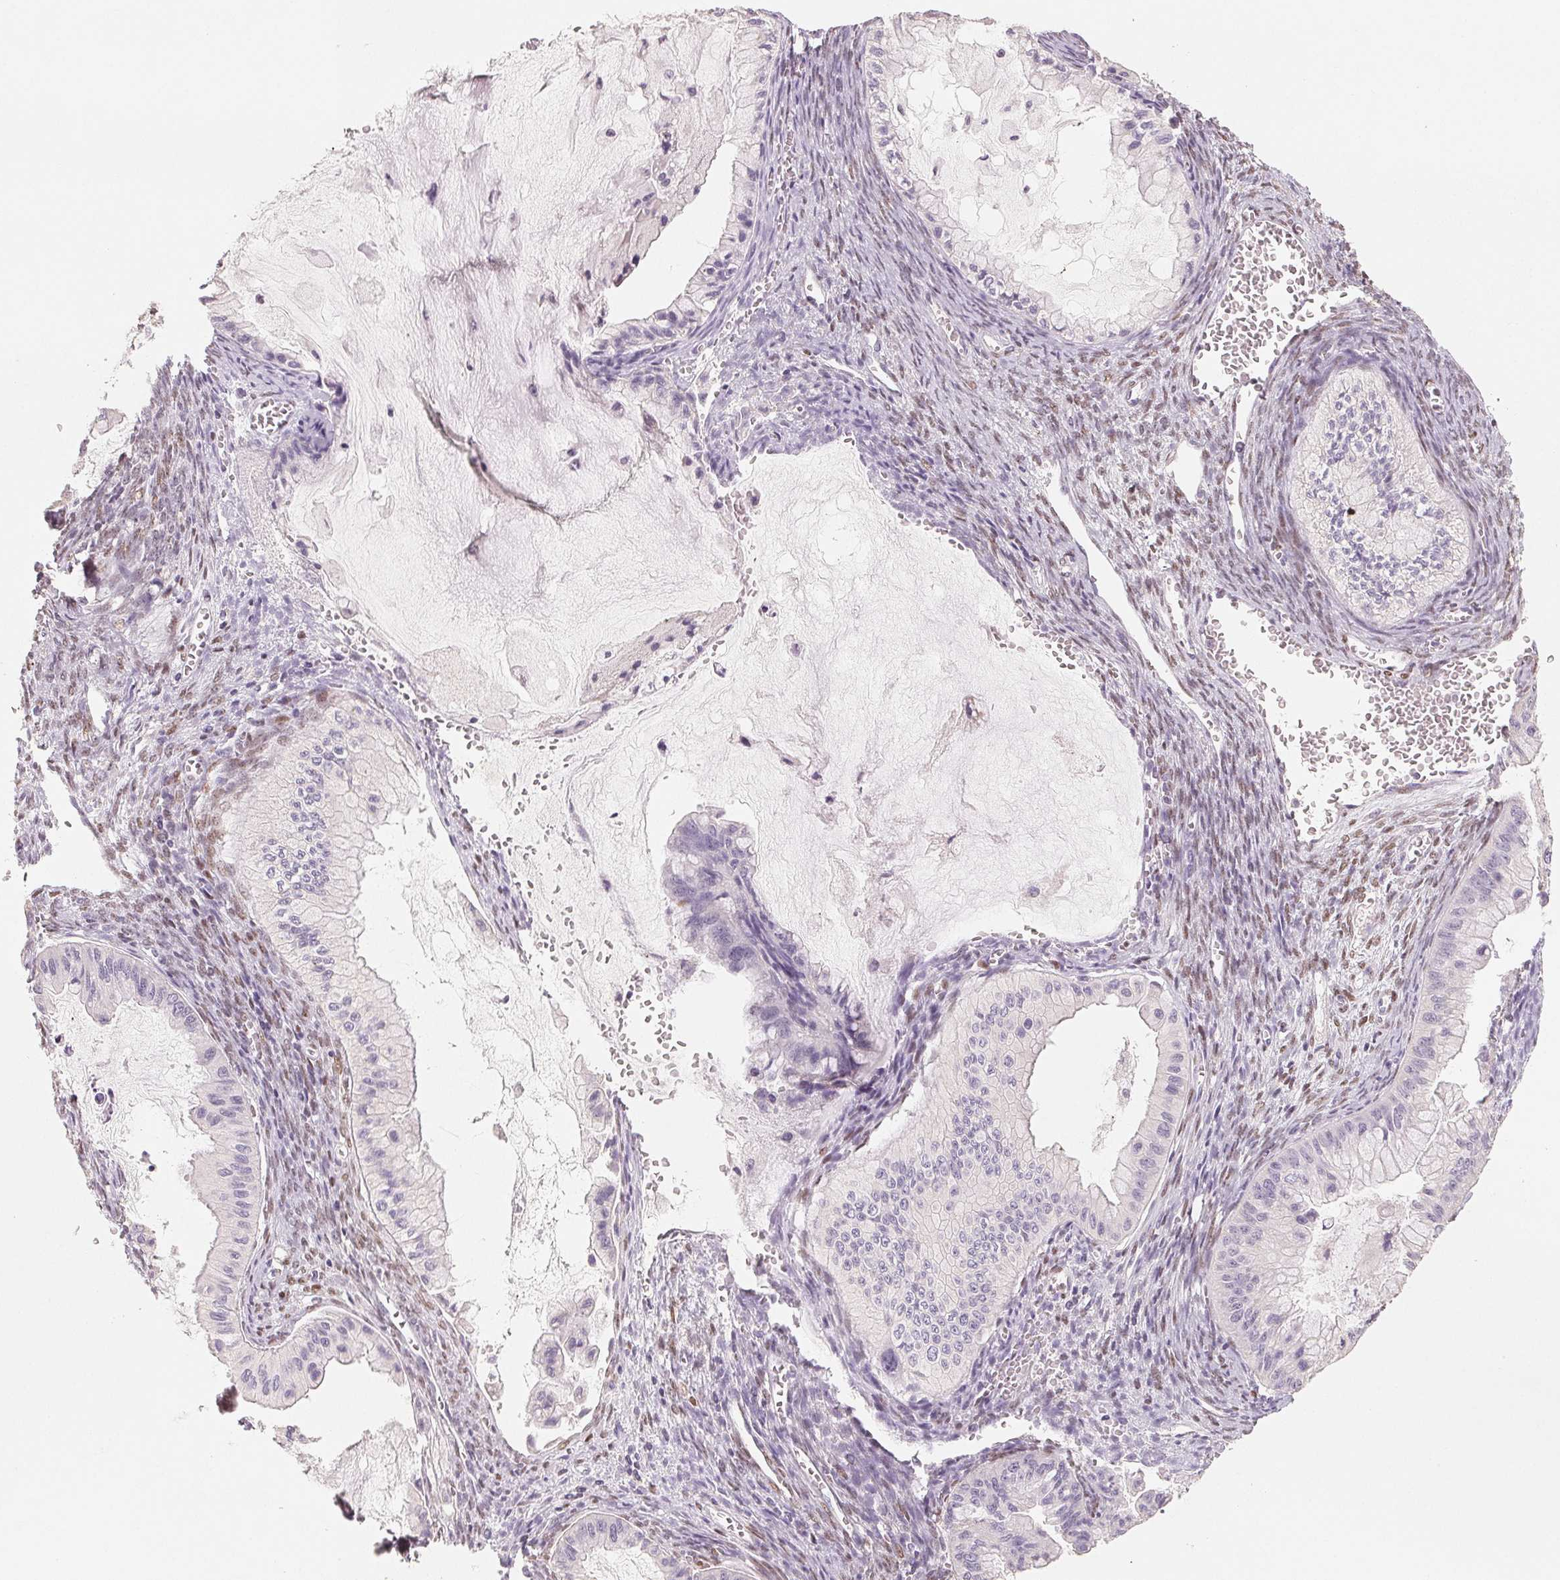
{"staining": {"intensity": "negative", "quantity": "none", "location": "none"}, "tissue": "ovarian cancer", "cell_type": "Tumor cells", "image_type": "cancer", "snomed": [{"axis": "morphology", "description": "Cystadenocarcinoma, mucinous, NOS"}, {"axis": "topography", "description": "Ovary"}], "caption": "Image shows no significant protein expression in tumor cells of ovarian cancer (mucinous cystadenocarcinoma).", "gene": "SMARCD3", "patient": {"sex": "female", "age": 72}}